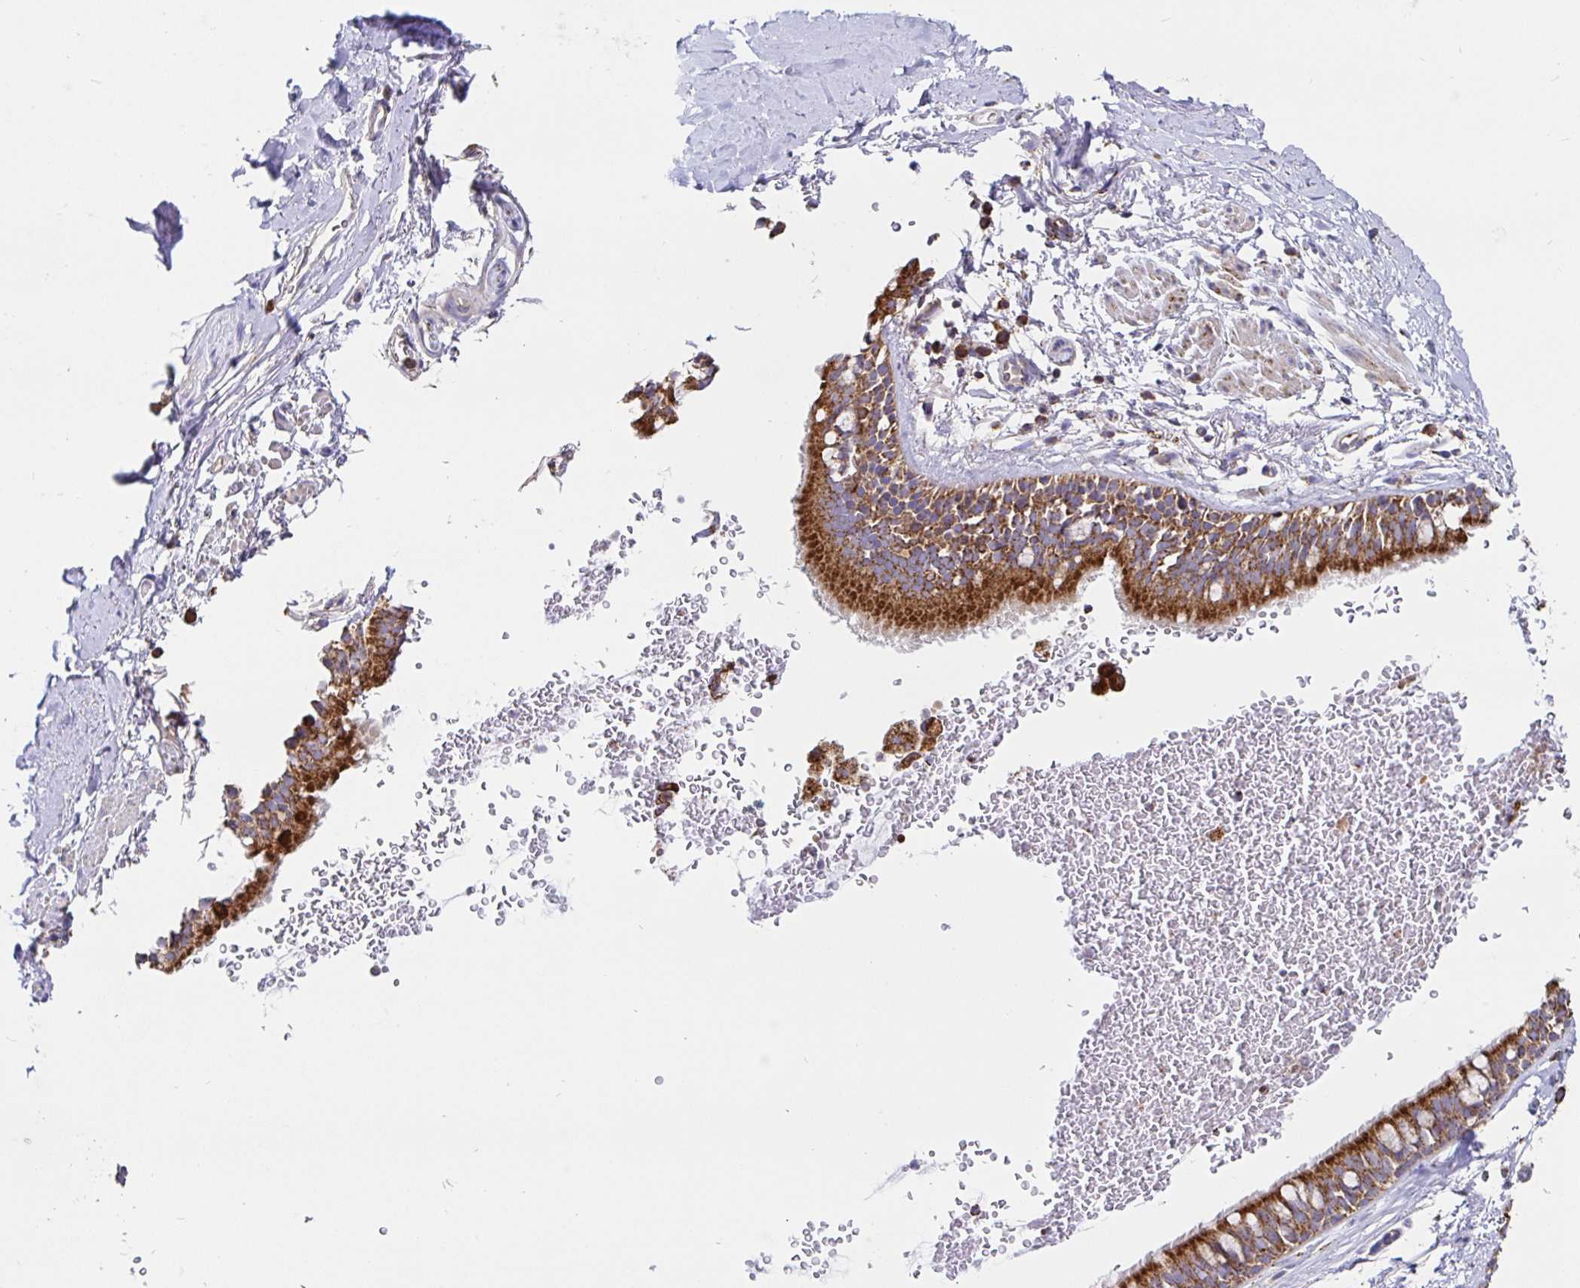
{"staining": {"intensity": "negative", "quantity": "none", "location": "none"}, "tissue": "soft tissue", "cell_type": "Fibroblasts", "image_type": "normal", "snomed": [{"axis": "morphology", "description": "Normal tissue, NOS"}, {"axis": "topography", "description": "Lymph node"}, {"axis": "topography", "description": "Cartilage tissue"}, {"axis": "topography", "description": "Bronchus"}], "caption": "Human soft tissue stained for a protein using immunohistochemistry demonstrates no staining in fibroblasts.", "gene": "PRDX3", "patient": {"sex": "female", "age": 70}}